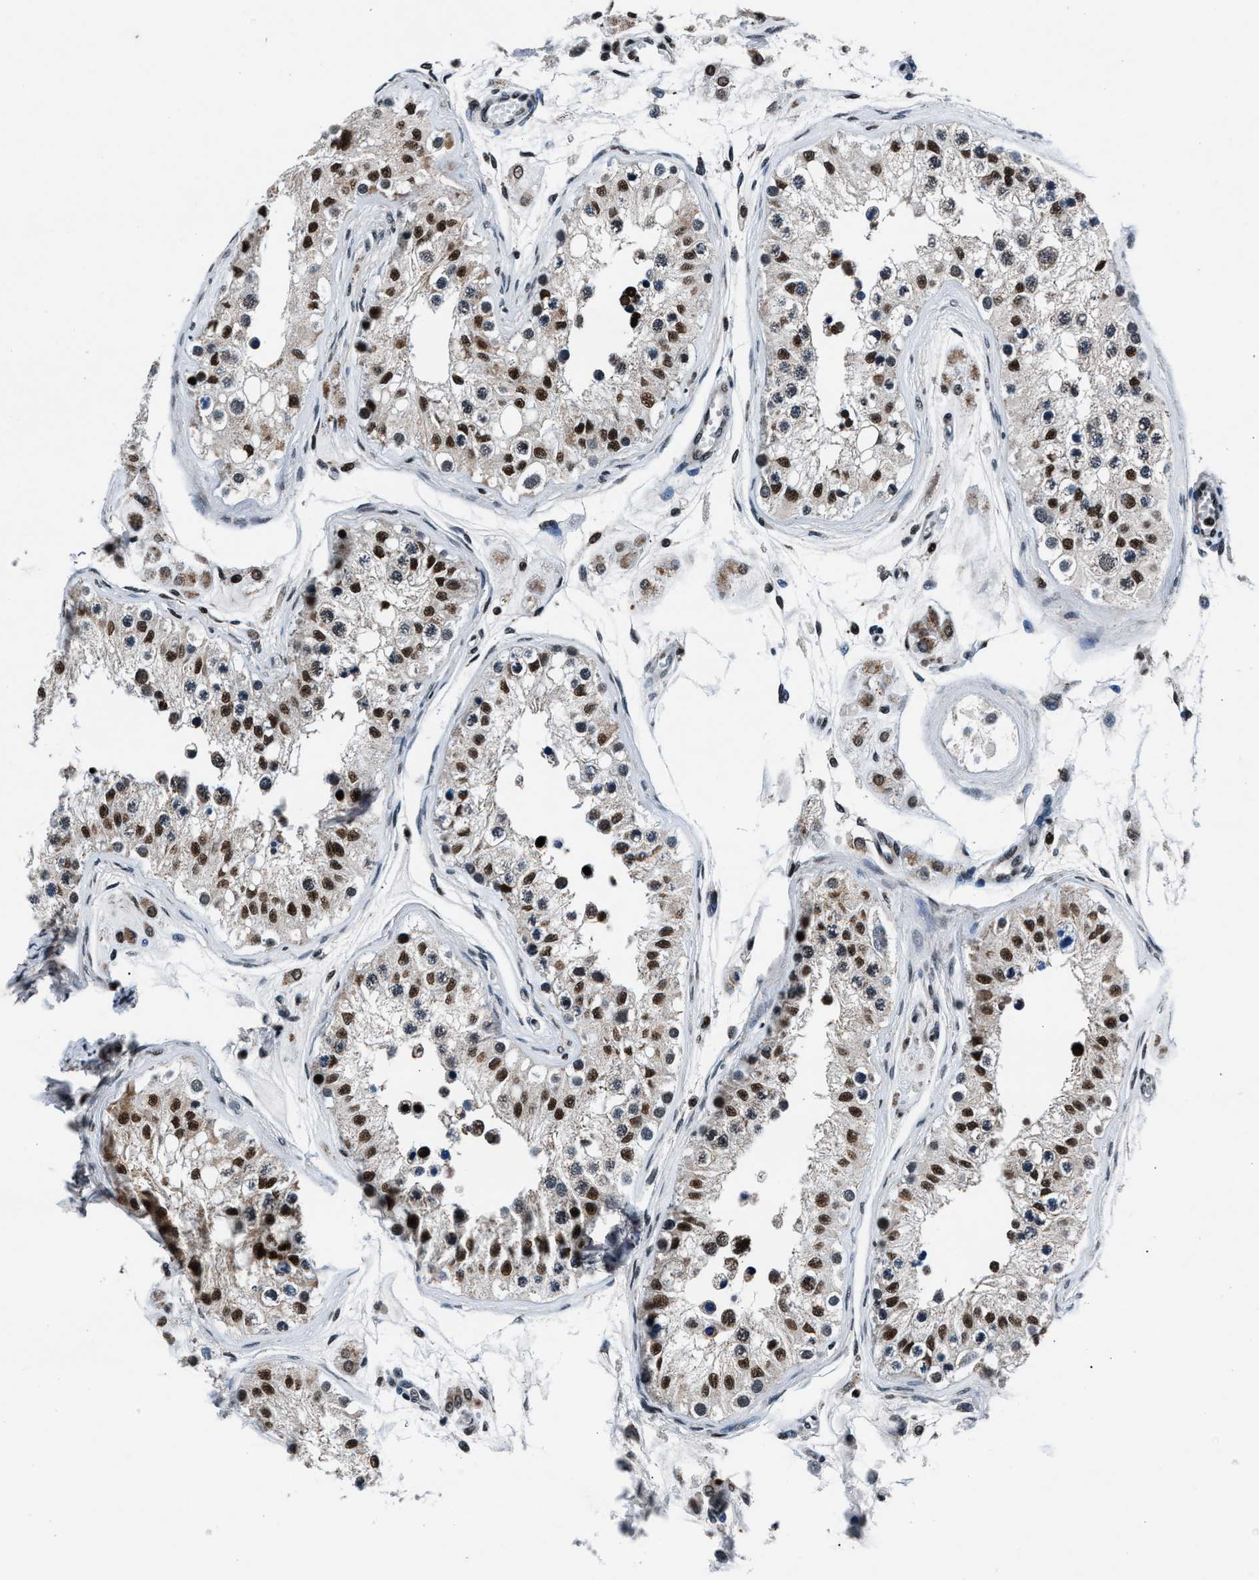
{"staining": {"intensity": "moderate", "quantity": "25%-75%", "location": "cytoplasmic/membranous,nuclear"}, "tissue": "testis", "cell_type": "Cells in seminiferous ducts", "image_type": "normal", "snomed": [{"axis": "morphology", "description": "Normal tissue, NOS"}, {"axis": "morphology", "description": "Adenocarcinoma, metastatic, NOS"}, {"axis": "topography", "description": "Testis"}], "caption": "Protein expression analysis of benign human testis reveals moderate cytoplasmic/membranous,nuclear positivity in about 25%-75% of cells in seminiferous ducts. The protein of interest is shown in brown color, while the nuclei are stained blue.", "gene": "PRRC2B", "patient": {"sex": "male", "age": 26}}